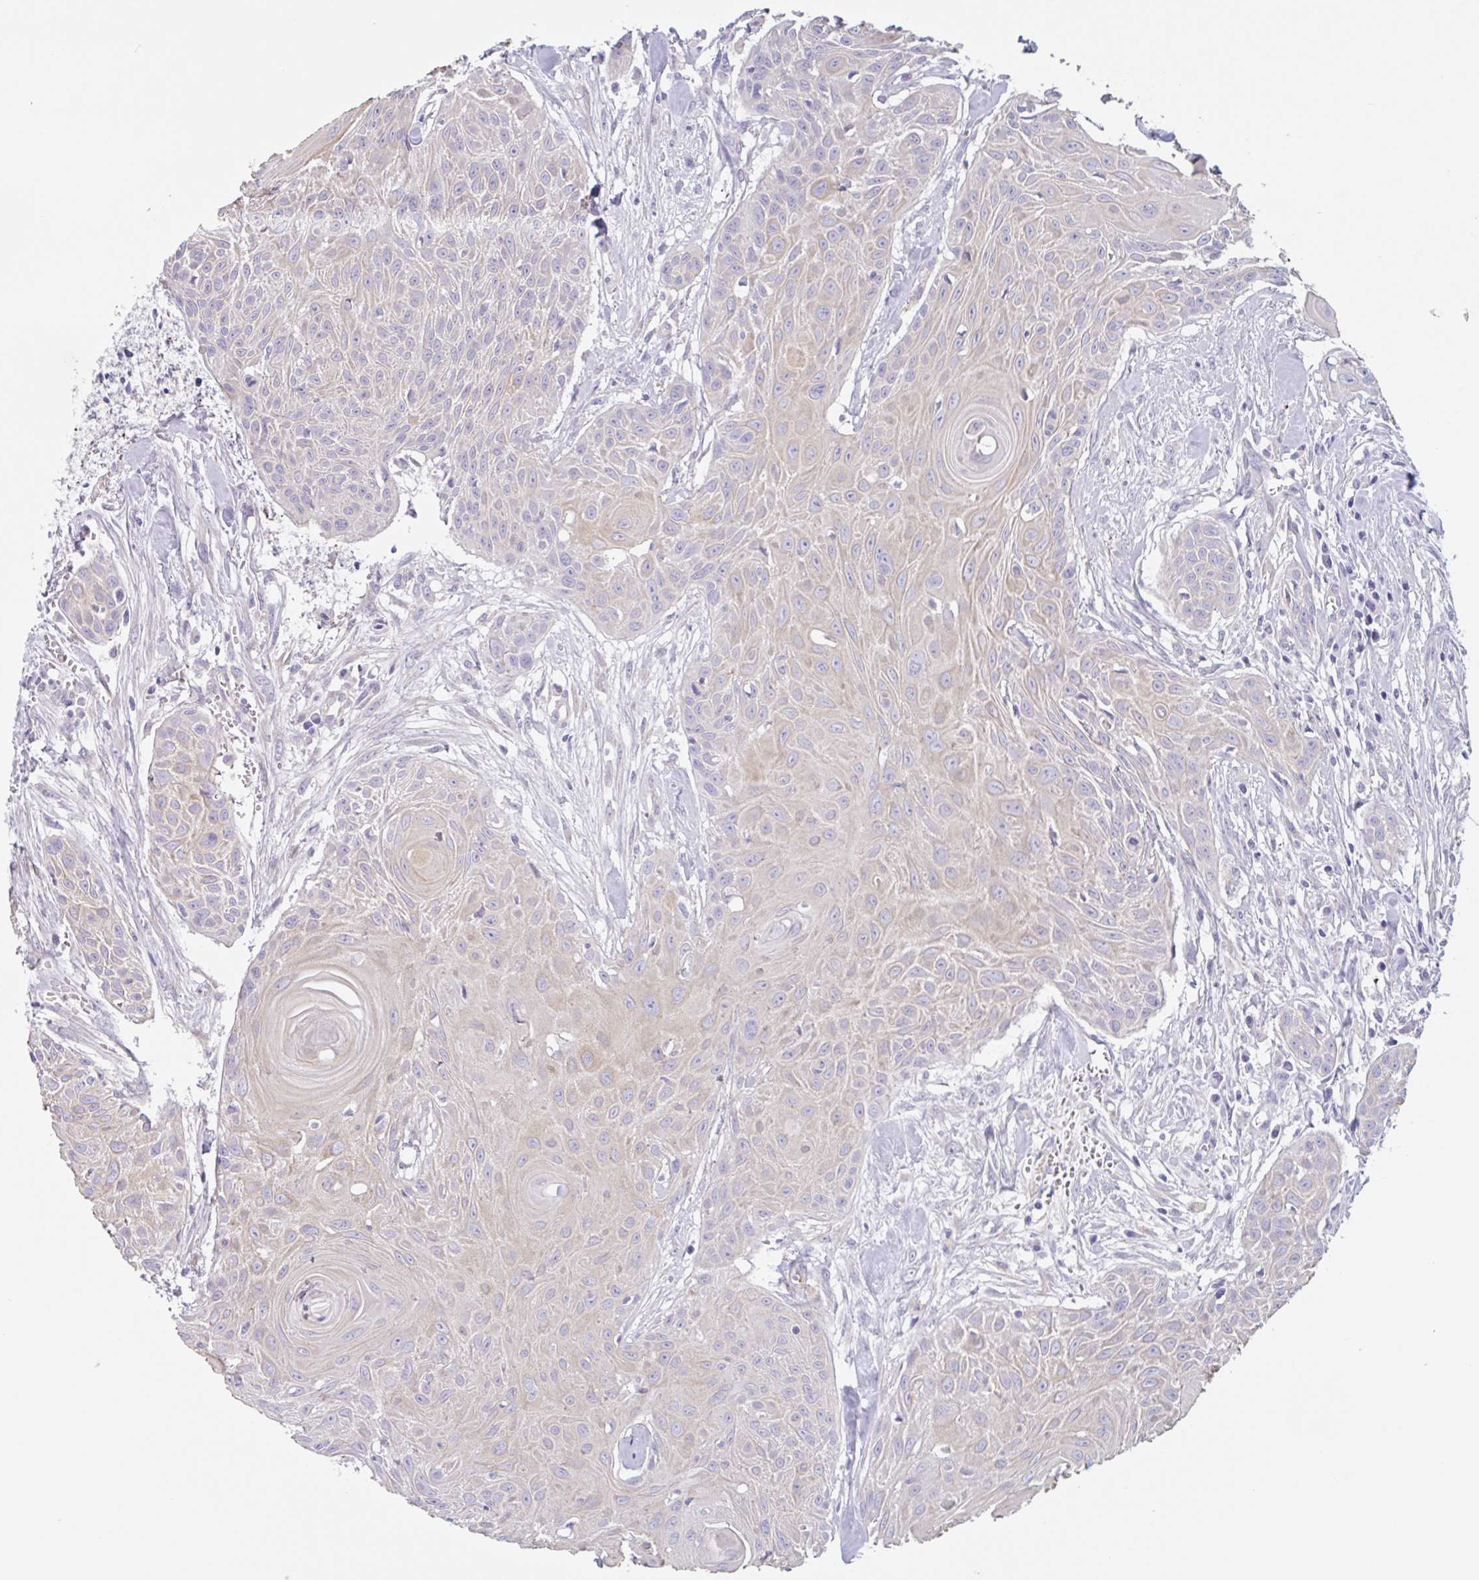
{"staining": {"intensity": "weak", "quantity": "<25%", "location": "cytoplasmic/membranous"}, "tissue": "head and neck cancer", "cell_type": "Tumor cells", "image_type": "cancer", "snomed": [{"axis": "morphology", "description": "Squamous cell carcinoma, NOS"}, {"axis": "topography", "description": "Lymph node"}, {"axis": "topography", "description": "Salivary gland"}, {"axis": "topography", "description": "Head-Neck"}], "caption": "Tumor cells show no significant staining in head and neck squamous cell carcinoma.", "gene": "LENG9", "patient": {"sex": "female", "age": 74}}